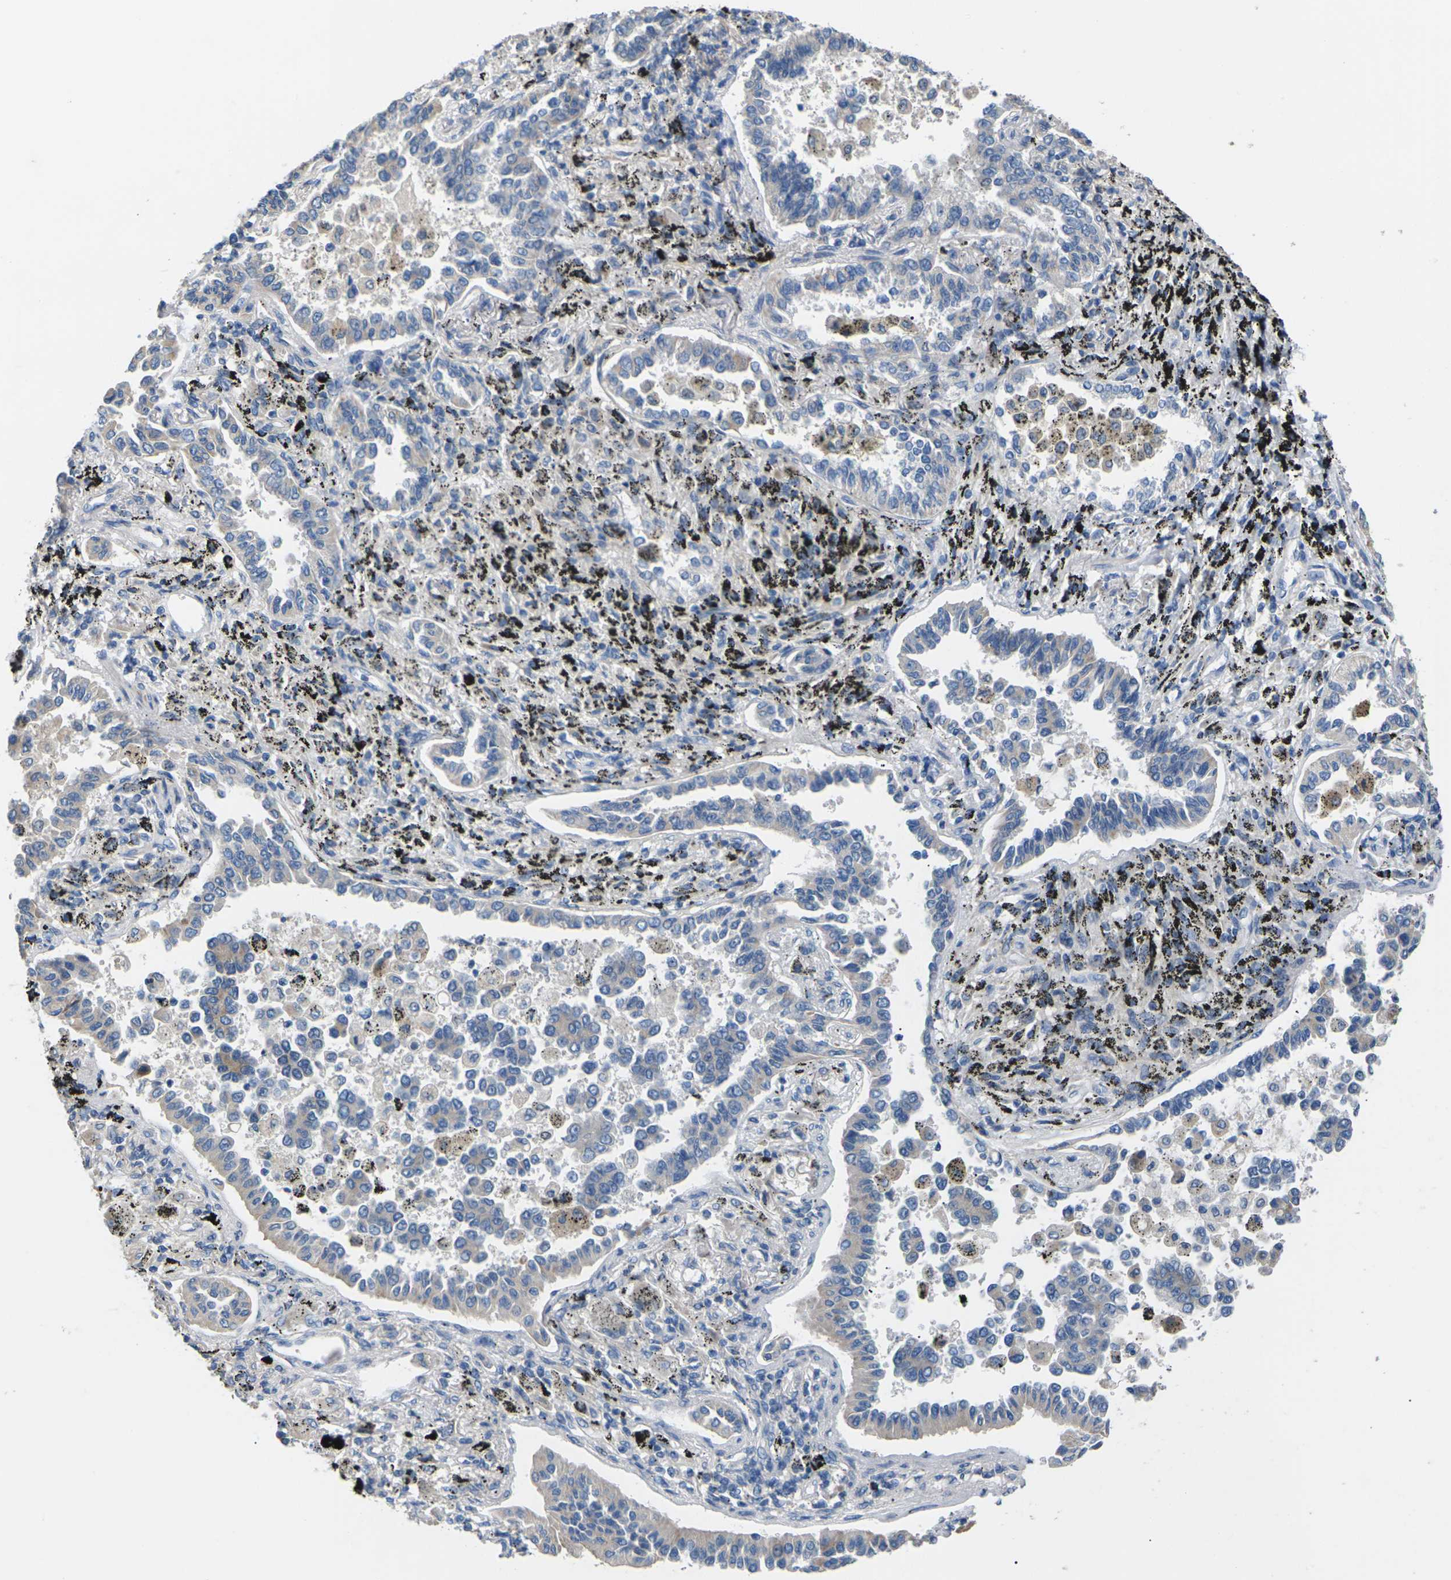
{"staining": {"intensity": "weak", "quantity": "<25%", "location": "cytoplasmic/membranous"}, "tissue": "lung cancer", "cell_type": "Tumor cells", "image_type": "cancer", "snomed": [{"axis": "morphology", "description": "Normal tissue, NOS"}, {"axis": "morphology", "description": "Adenocarcinoma, NOS"}, {"axis": "topography", "description": "Lung"}], "caption": "This is an immunohistochemistry (IHC) photomicrograph of adenocarcinoma (lung). There is no expression in tumor cells.", "gene": "KLHDC8B", "patient": {"sex": "male", "age": 59}}